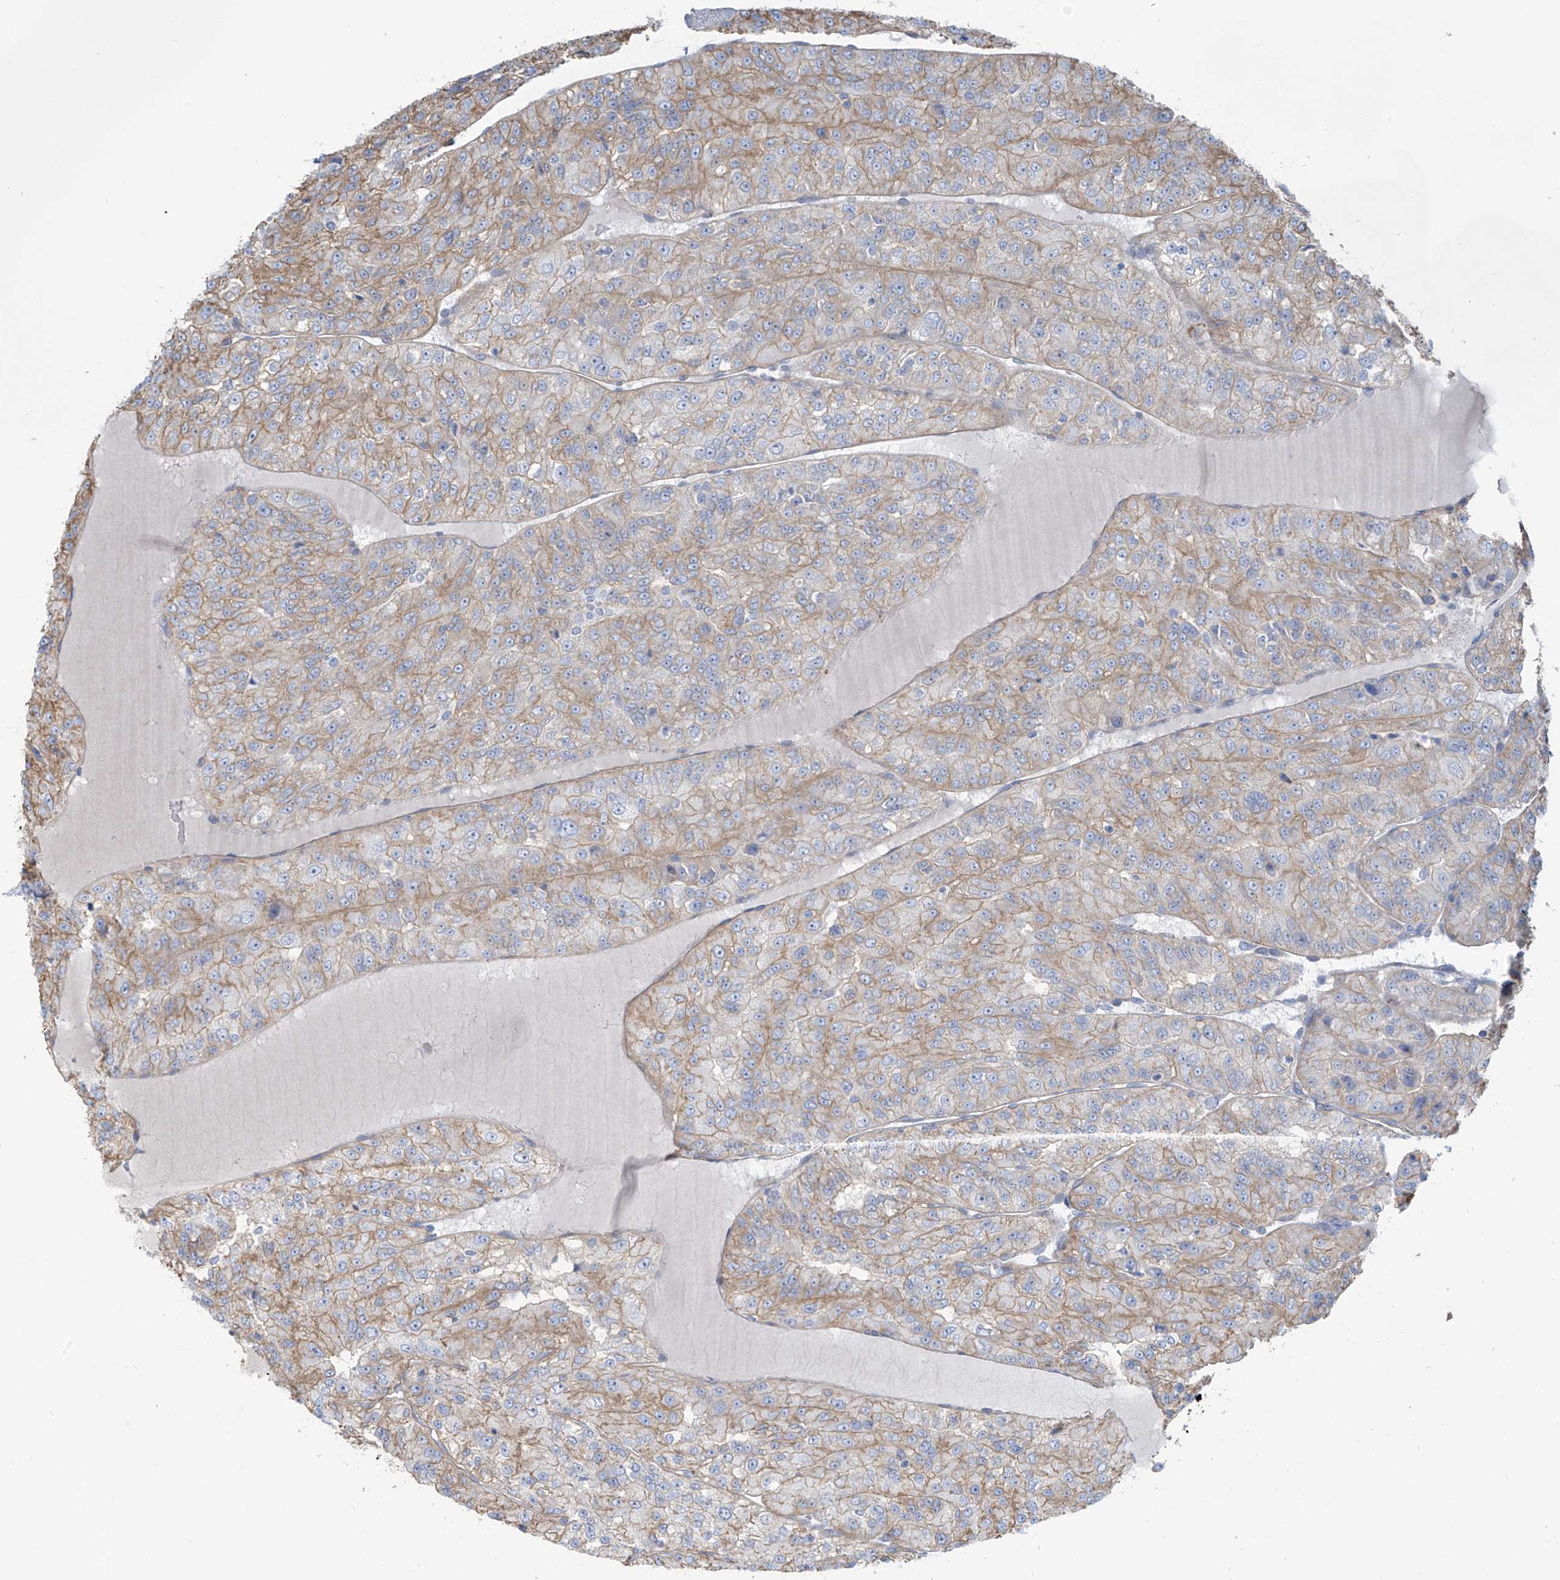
{"staining": {"intensity": "weak", "quantity": "25%-75%", "location": "cytoplasmic/membranous"}, "tissue": "renal cancer", "cell_type": "Tumor cells", "image_type": "cancer", "snomed": [{"axis": "morphology", "description": "Adenocarcinoma, NOS"}, {"axis": "topography", "description": "Kidney"}], "caption": "The image exhibits a brown stain indicating the presence of a protein in the cytoplasmic/membranous of tumor cells in renal cancer (adenocarcinoma). (DAB IHC with brightfield microscopy, high magnification).", "gene": "ZNF846", "patient": {"sex": "female", "age": 63}}